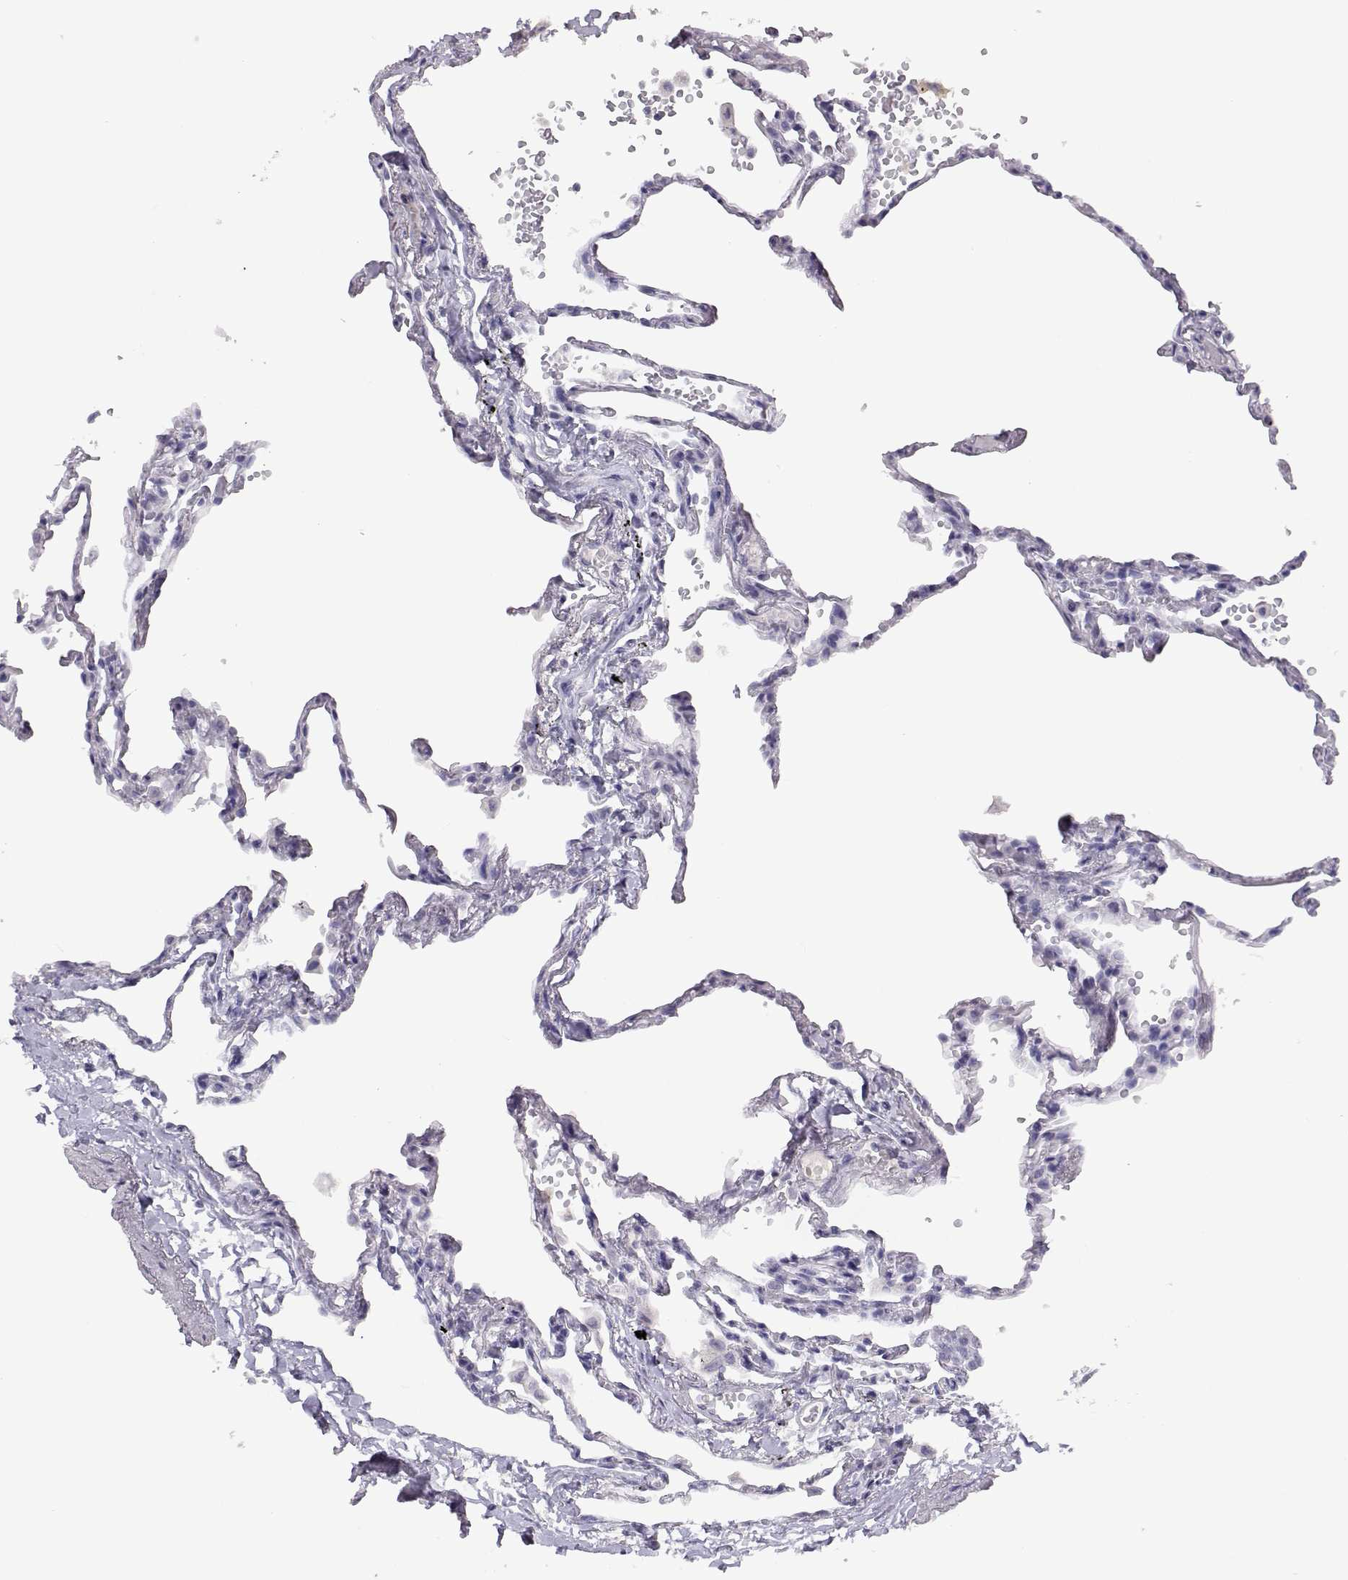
{"staining": {"intensity": "negative", "quantity": "none", "location": "none"}, "tissue": "lung", "cell_type": "Alveolar cells", "image_type": "normal", "snomed": [{"axis": "morphology", "description": "Normal tissue, NOS"}, {"axis": "topography", "description": "Lung"}], "caption": "The IHC histopathology image has no significant expression in alveolar cells of lung.", "gene": "PMCH", "patient": {"sex": "male", "age": 78}}